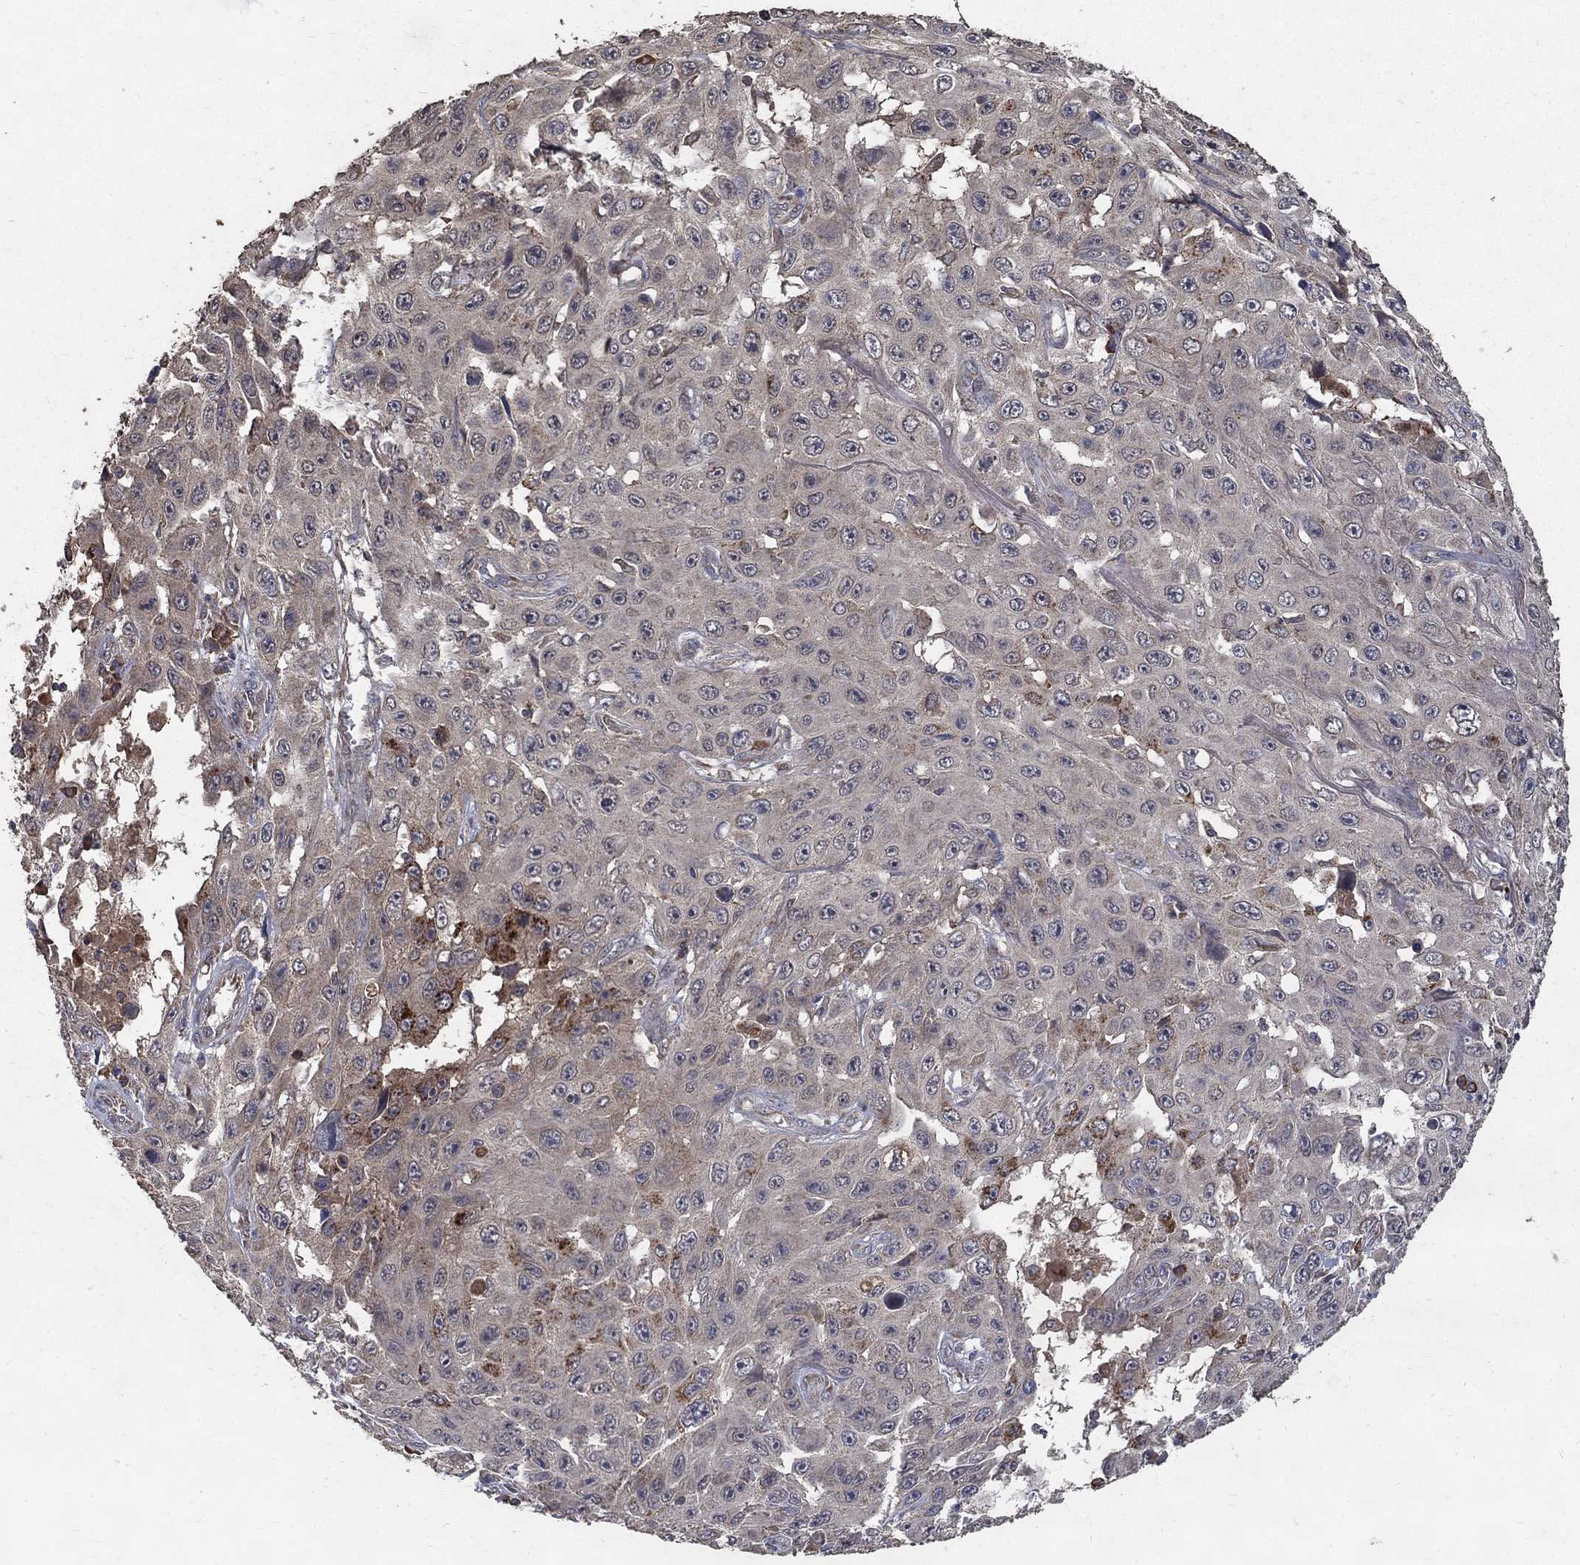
{"staining": {"intensity": "negative", "quantity": "none", "location": "none"}, "tissue": "skin cancer", "cell_type": "Tumor cells", "image_type": "cancer", "snomed": [{"axis": "morphology", "description": "Squamous cell carcinoma, NOS"}, {"axis": "topography", "description": "Skin"}], "caption": "Squamous cell carcinoma (skin) was stained to show a protein in brown. There is no significant staining in tumor cells. (Brightfield microscopy of DAB (3,3'-diaminobenzidine) immunohistochemistry (IHC) at high magnification).", "gene": "C17orf75", "patient": {"sex": "male", "age": 82}}